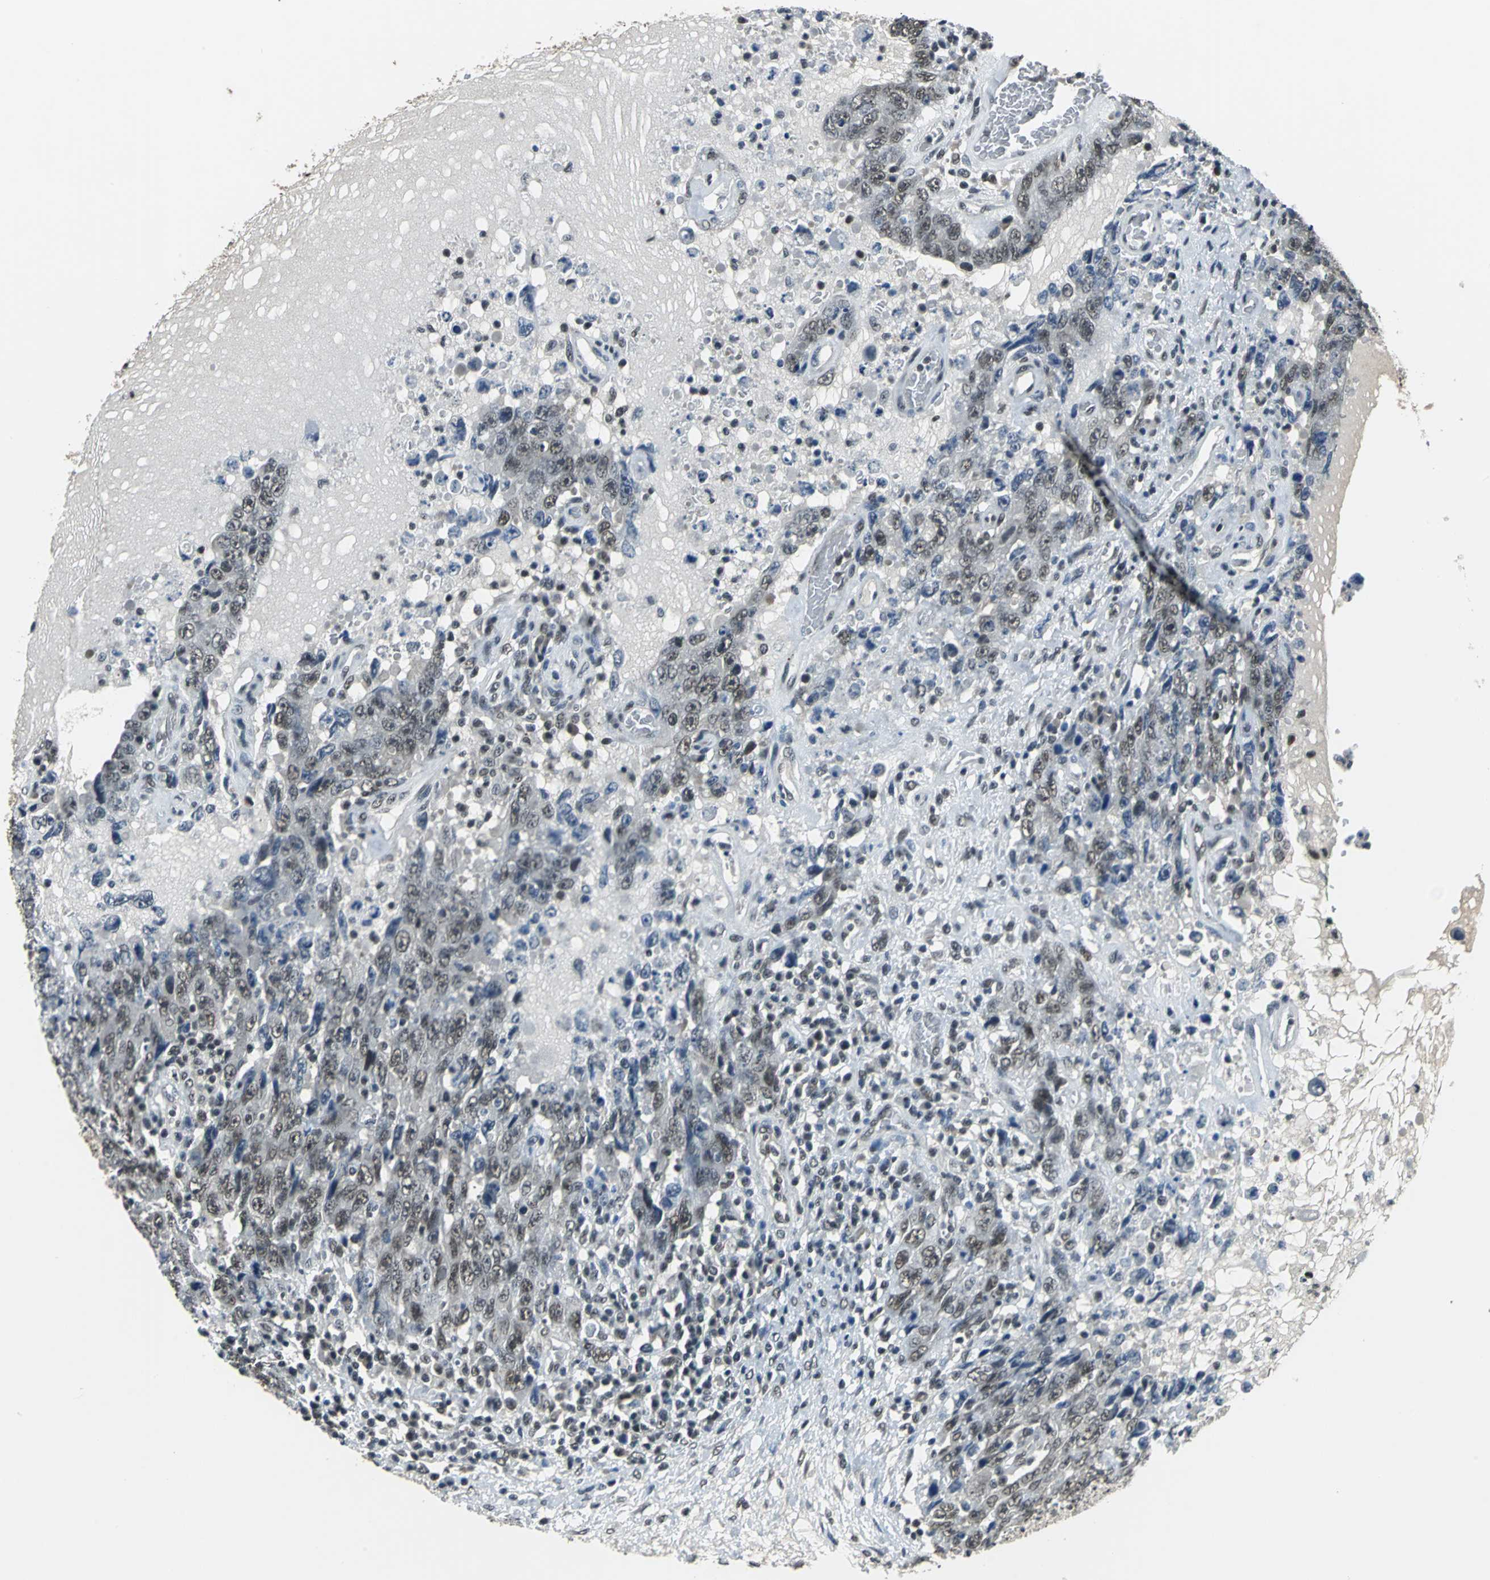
{"staining": {"intensity": "moderate", "quantity": "25%-75%", "location": "cytoplasmic/membranous,nuclear"}, "tissue": "testis cancer", "cell_type": "Tumor cells", "image_type": "cancer", "snomed": [{"axis": "morphology", "description": "Carcinoma, Embryonal, NOS"}, {"axis": "topography", "description": "Testis"}], "caption": "This photomicrograph displays immunohistochemistry staining of embryonal carcinoma (testis), with medium moderate cytoplasmic/membranous and nuclear staining in about 25%-75% of tumor cells.", "gene": "RBM14", "patient": {"sex": "male", "age": 26}}